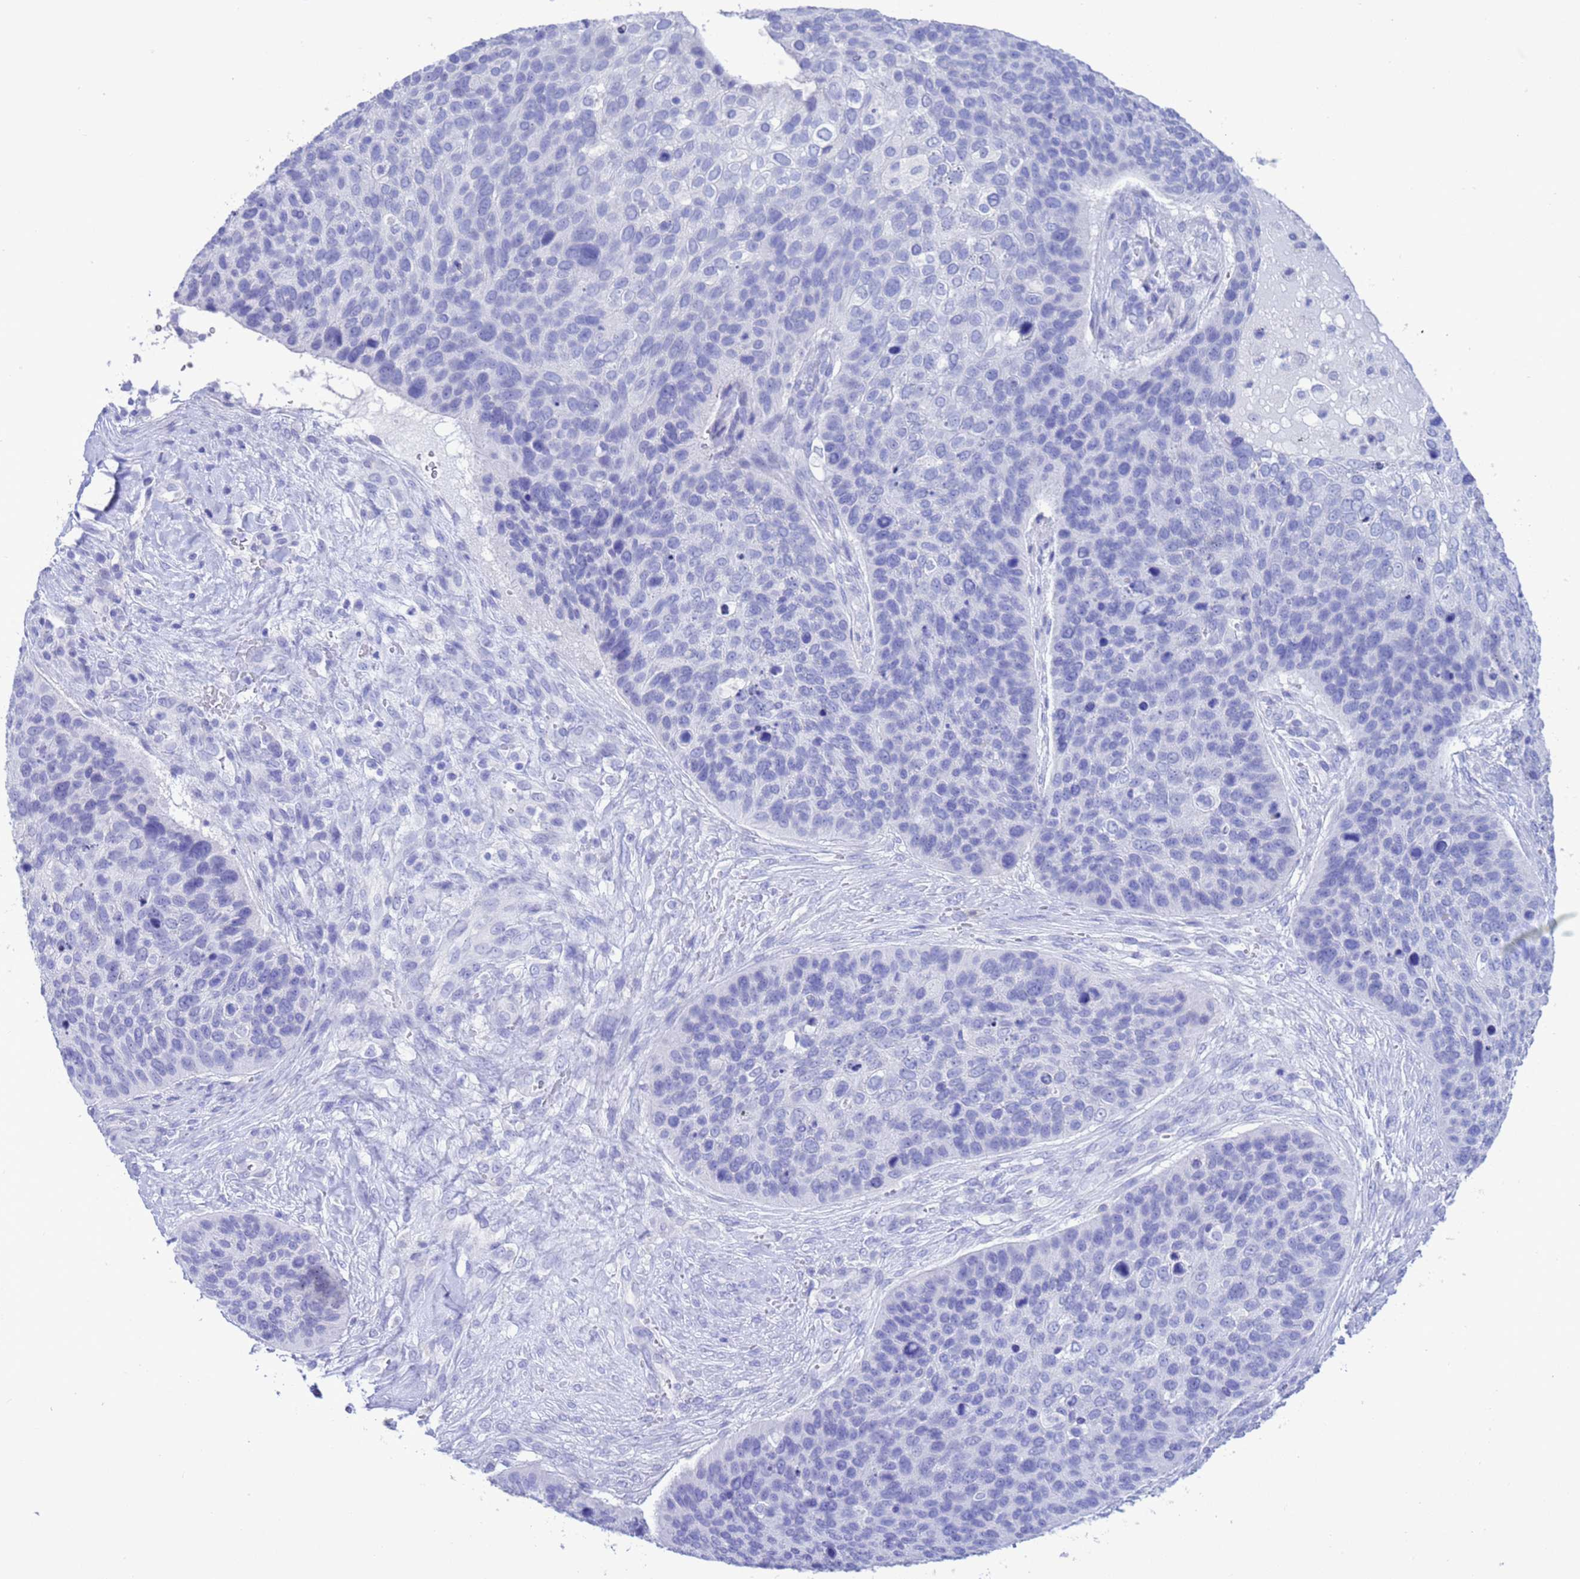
{"staining": {"intensity": "negative", "quantity": "none", "location": "none"}, "tissue": "skin cancer", "cell_type": "Tumor cells", "image_type": "cancer", "snomed": [{"axis": "morphology", "description": "Basal cell carcinoma"}, {"axis": "topography", "description": "Skin"}], "caption": "Tumor cells show no significant expression in skin basal cell carcinoma.", "gene": "GSTM1", "patient": {"sex": "female", "age": 74}}